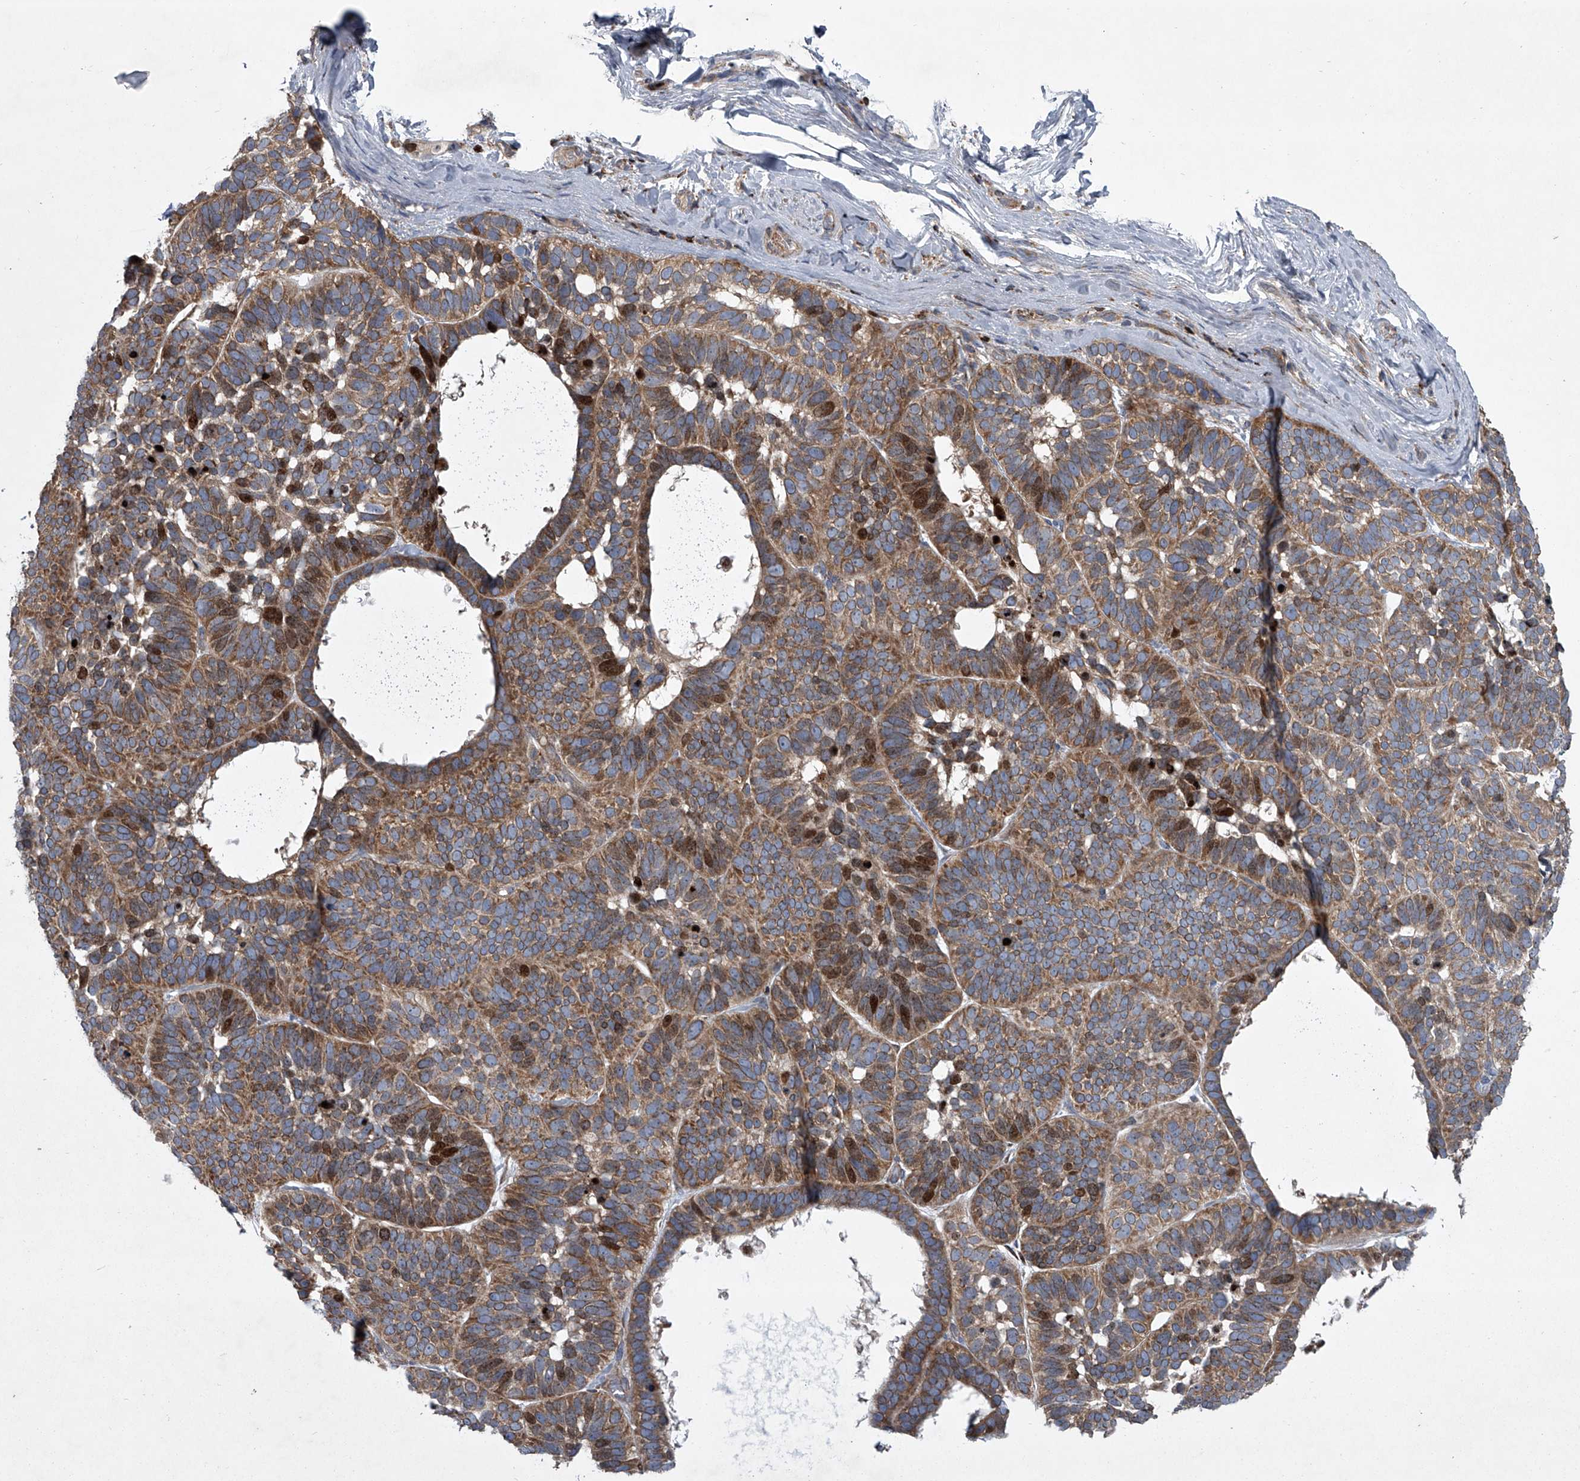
{"staining": {"intensity": "moderate", "quantity": ">75%", "location": "cytoplasmic/membranous,nuclear"}, "tissue": "skin cancer", "cell_type": "Tumor cells", "image_type": "cancer", "snomed": [{"axis": "morphology", "description": "Basal cell carcinoma"}, {"axis": "topography", "description": "Skin"}], "caption": "Basal cell carcinoma (skin) was stained to show a protein in brown. There is medium levels of moderate cytoplasmic/membranous and nuclear expression in approximately >75% of tumor cells. The staining was performed using DAB to visualize the protein expression in brown, while the nuclei were stained in blue with hematoxylin (Magnification: 20x).", "gene": "STRADA", "patient": {"sex": "male", "age": 62}}